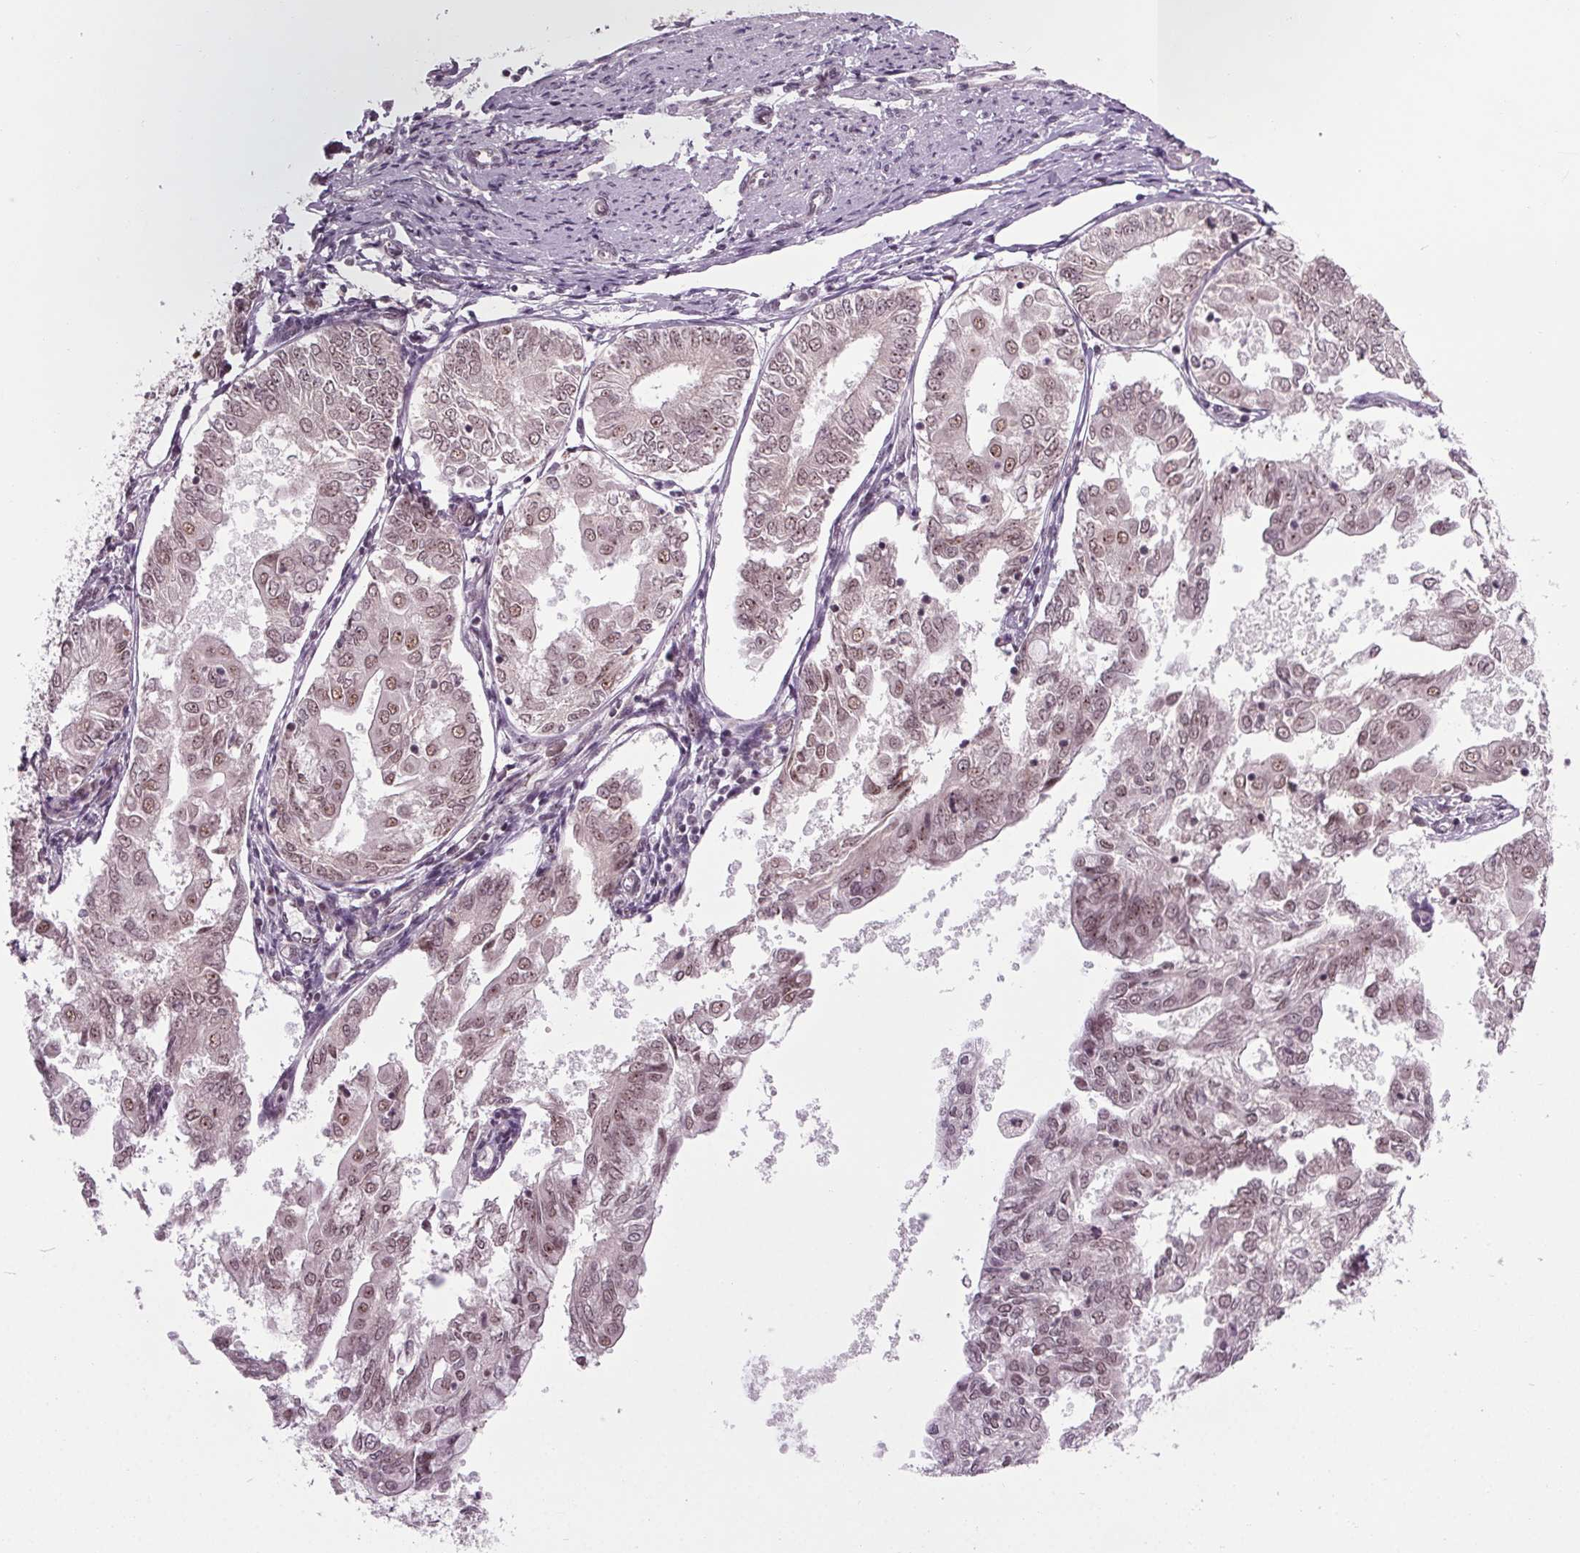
{"staining": {"intensity": "weak", "quantity": ">75%", "location": "nuclear"}, "tissue": "endometrial cancer", "cell_type": "Tumor cells", "image_type": "cancer", "snomed": [{"axis": "morphology", "description": "Adenocarcinoma, NOS"}, {"axis": "topography", "description": "Endometrium"}], "caption": "A brown stain highlights weak nuclear positivity of a protein in endometrial cancer tumor cells.", "gene": "DDX41", "patient": {"sex": "female", "age": 68}}